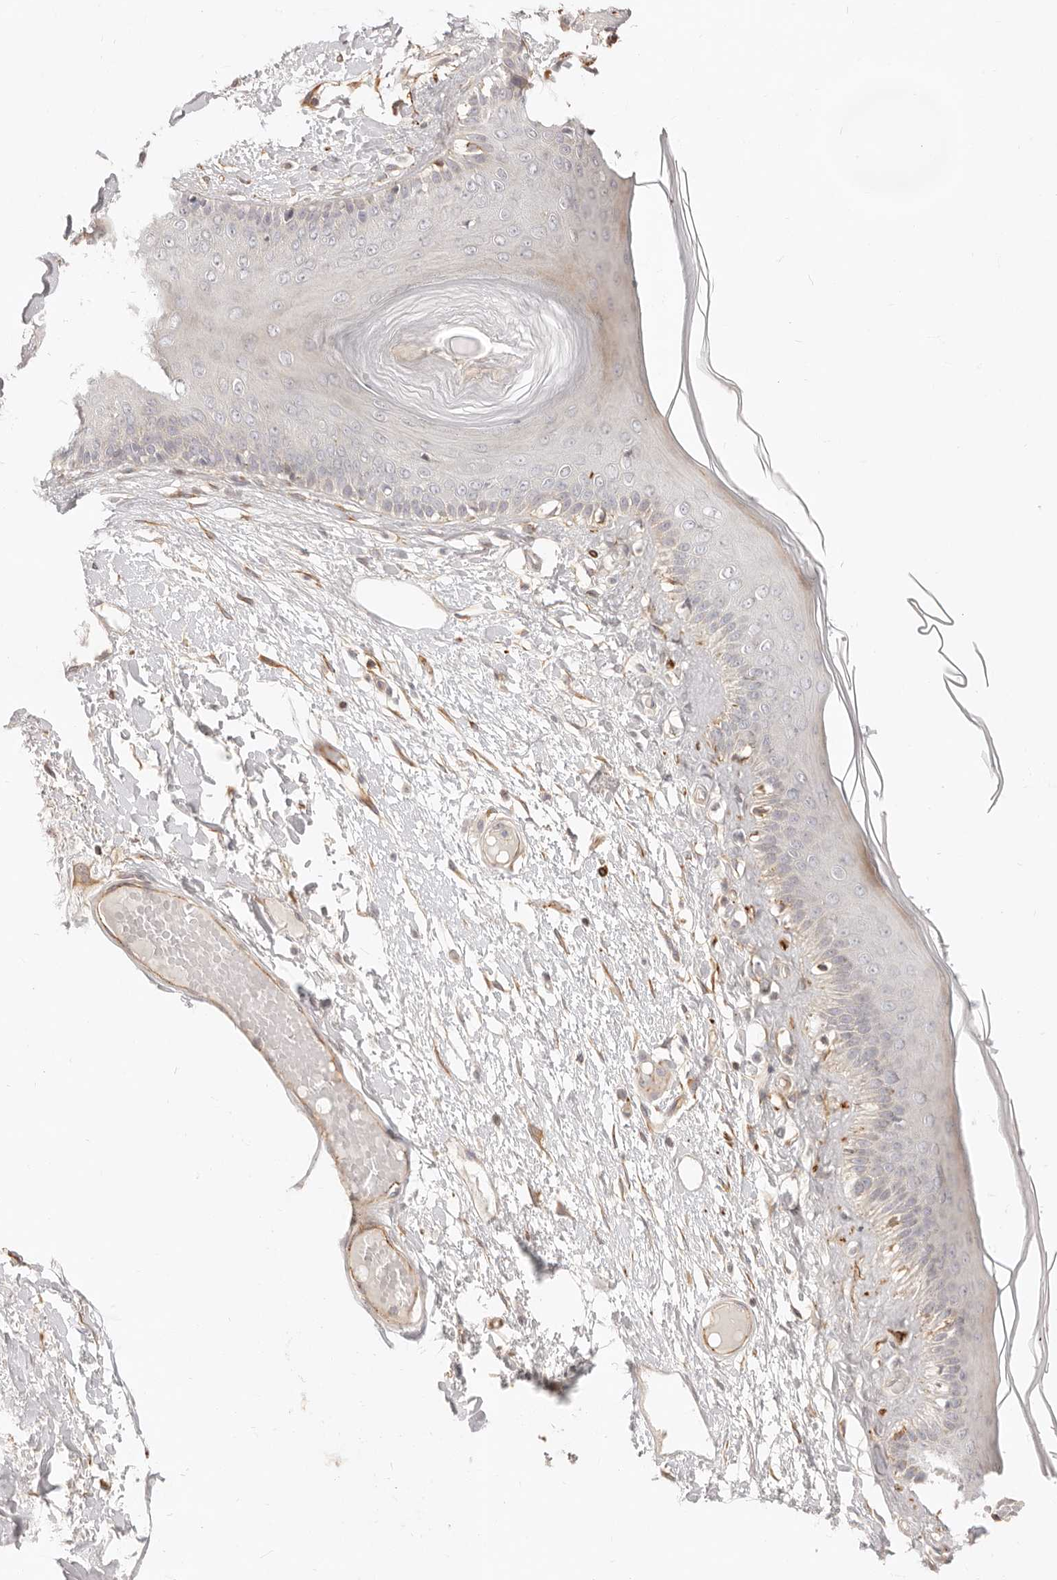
{"staining": {"intensity": "moderate", "quantity": "<25%", "location": "cytoplasmic/membranous"}, "tissue": "skin", "cell_type": "Epidermal cells", "image_type": "normal", "snomed": [{"axis": "morphology", "description": "Normal tissue, NOS"}, {"axis": "topography", "description": "Vulva"}], "caption": "A high-resolution histopathology image shows IHC staining of benign skin, which displays moderate cytoplasmic/membranous expression in about <25% of epidermal cells.", "gene": "SASS6", "patient": {"sex": "female", "age": 73}}